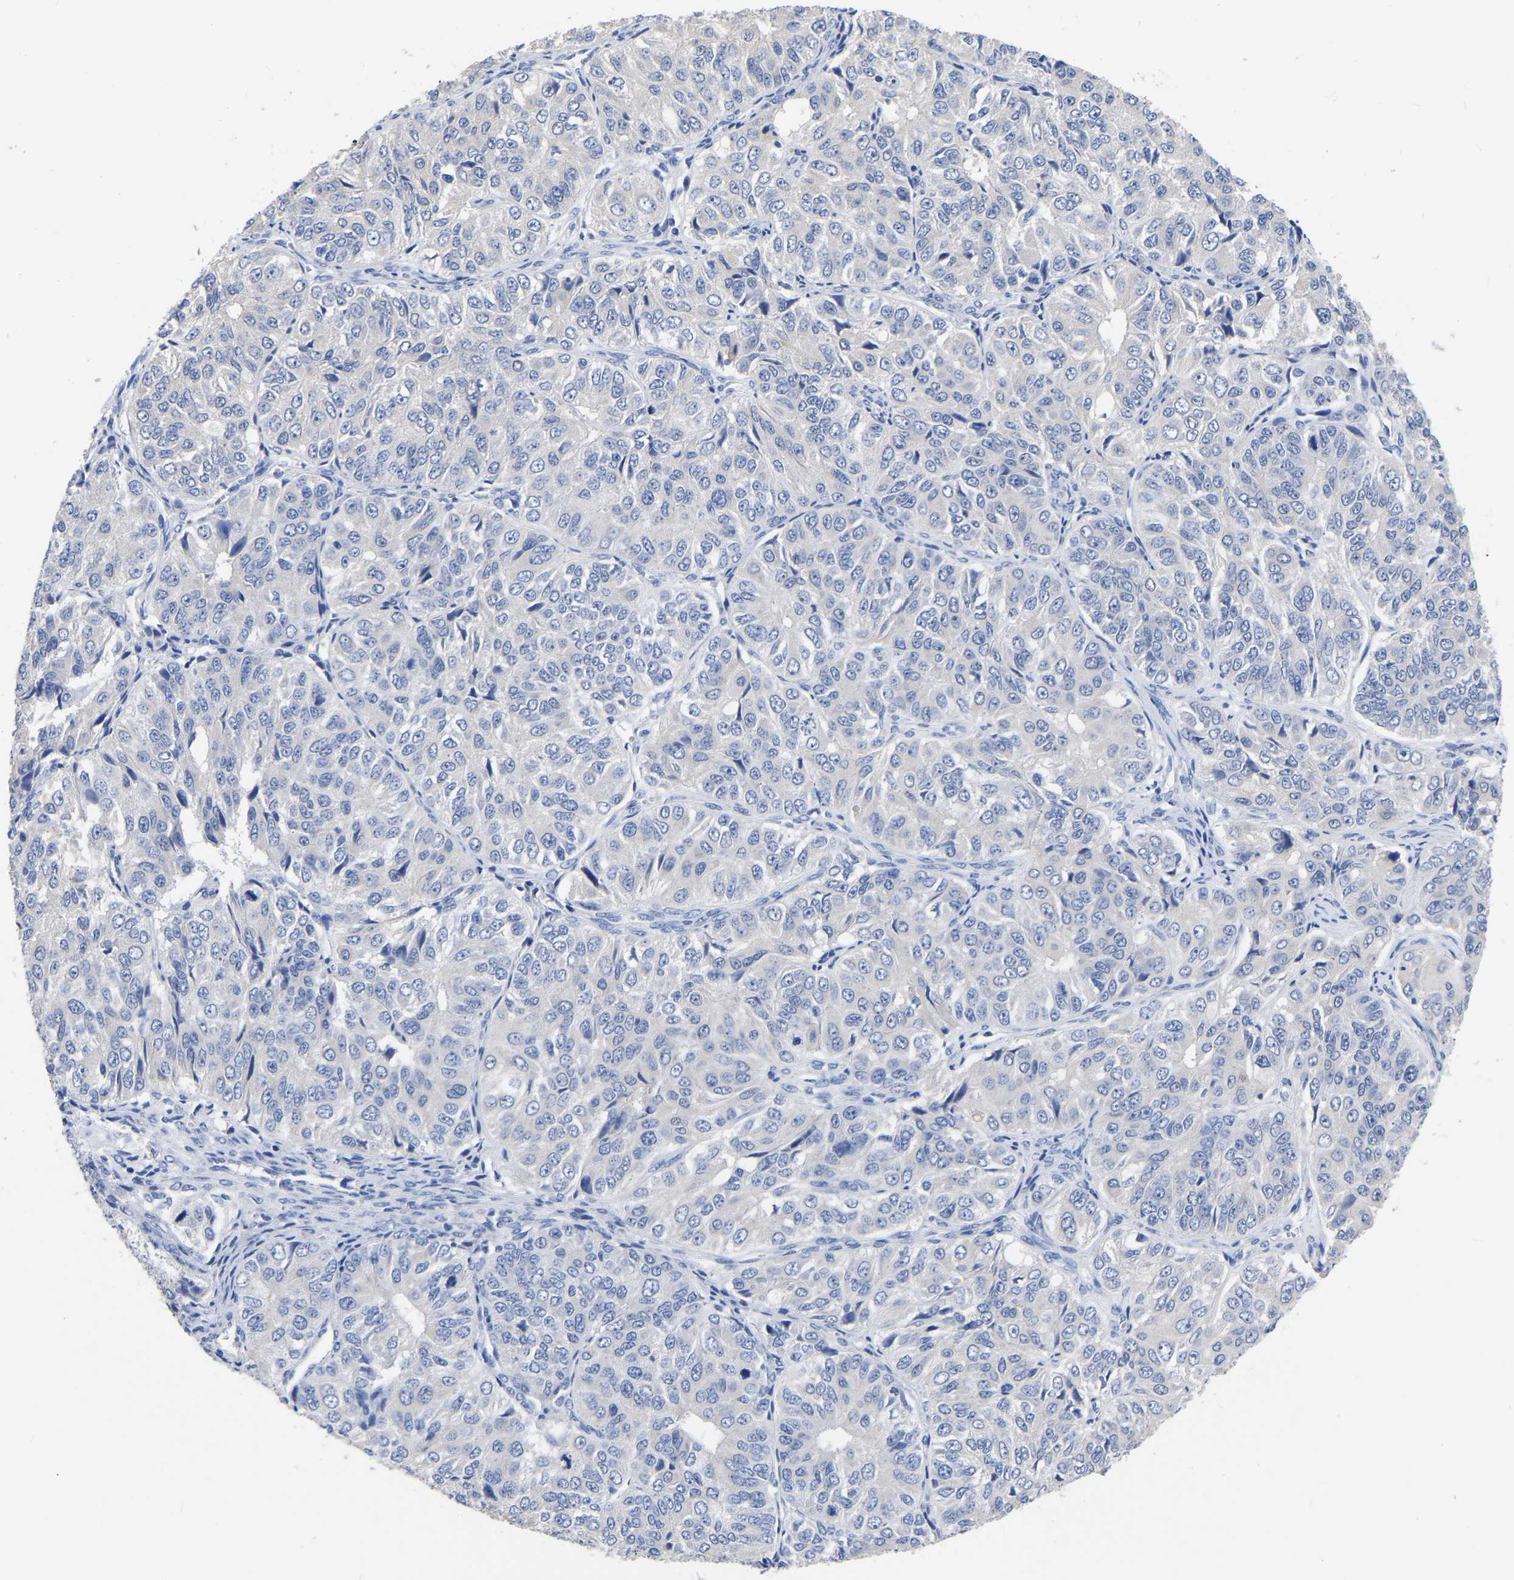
{"staining": {"intensity": "negative", "quantity": "none", "location": "none"}, "tissue": "ovarian cancer", "cell_type": "Tumor cells", "image_type": "cancer", "snomed": [{"axis": "morphology", "description": "Carcinoma, endometroid"}, {"axis": "topography", "description": "Ovary"}], "caption": "Immunohistochemistry micrograph of human ovarian cancer stained for a protein (brown), which shows no expression in tumor cells.", "gene": "ANXA13", "patient": {"sex": "female", "age": 51}}